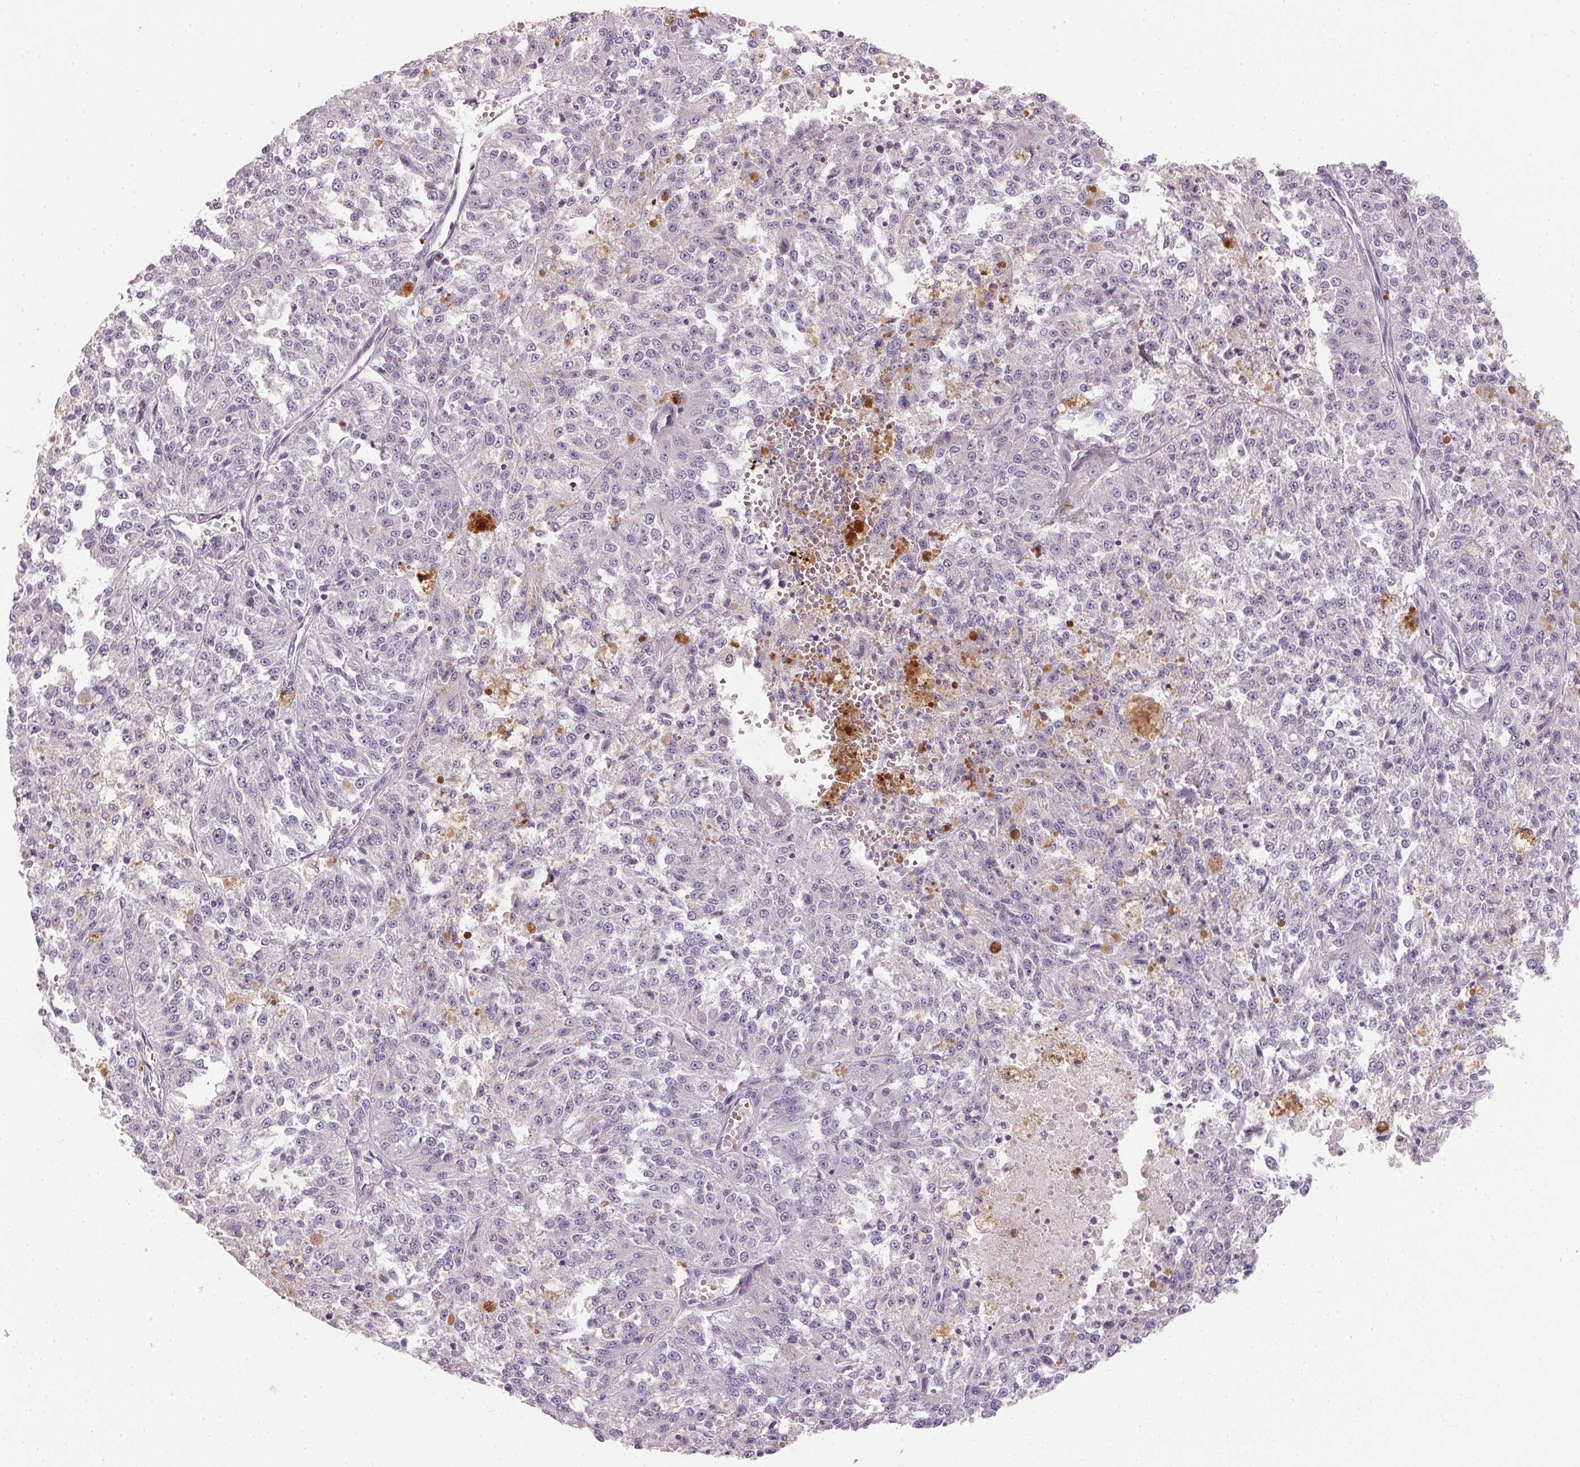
{"staining": {"intensity": "negative", "quantity": "none", "location": "none"}, "tissue": "melanoma", "cell_type": "Tumor cells", "image_type": "cancer", "snomed": [{"axis": "morphology", "description": "Malignant melanoma, Metastatic site"}, {"axis": "topography", "description": "Lymph node"}], "caption": "This is a histopathology image of immunohistochemistry staining of melanoma, which shows no positivity in tumor cells. (DAB immunohistochemistry (IHC) with hematoxylin counter stain).", "gene": "HSD17B1", "patient": {"sex": "female", "age": 64}}